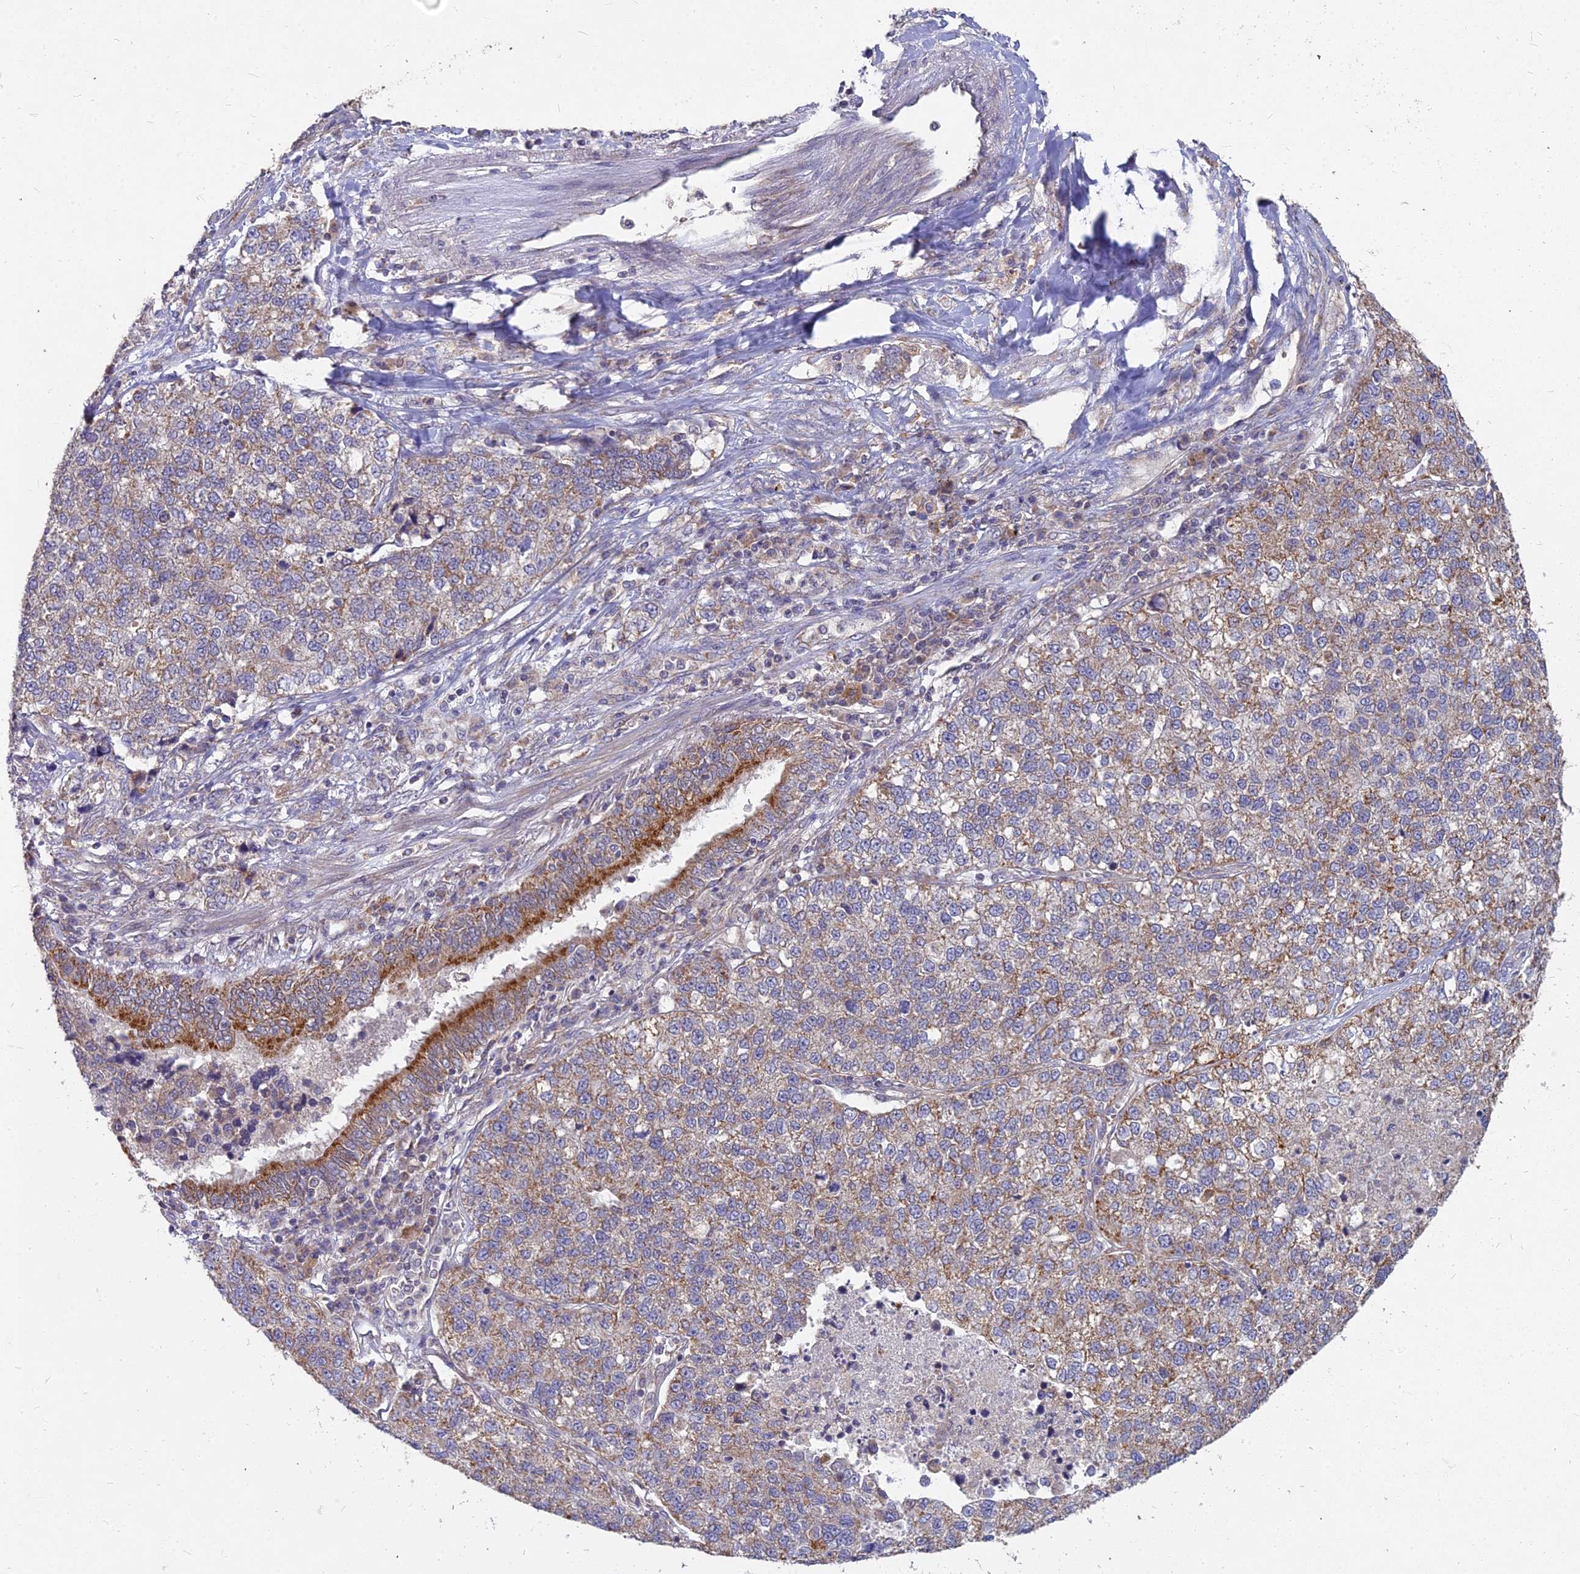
{"staining": {"intensity": "moderate", "quantity": ">75%", "location": "cytoplasmic/membranous"}, "tissue": "lung cancer", "cell_type": "Tumor cells", "image_type": "cancer", "snomed": [{"axis": "morphology", "description": "Adenocarcinoma, NOS"}, {"axis": "topography", "description": "Lung"}], "caption": "This image reveals IHC staining of lung cancer, with medium moderate cytoplasmic/membranous positivity in about >75% of tumor cells.", "gene": "MICU2", "patient": {"sex": "male", "age": 49}}